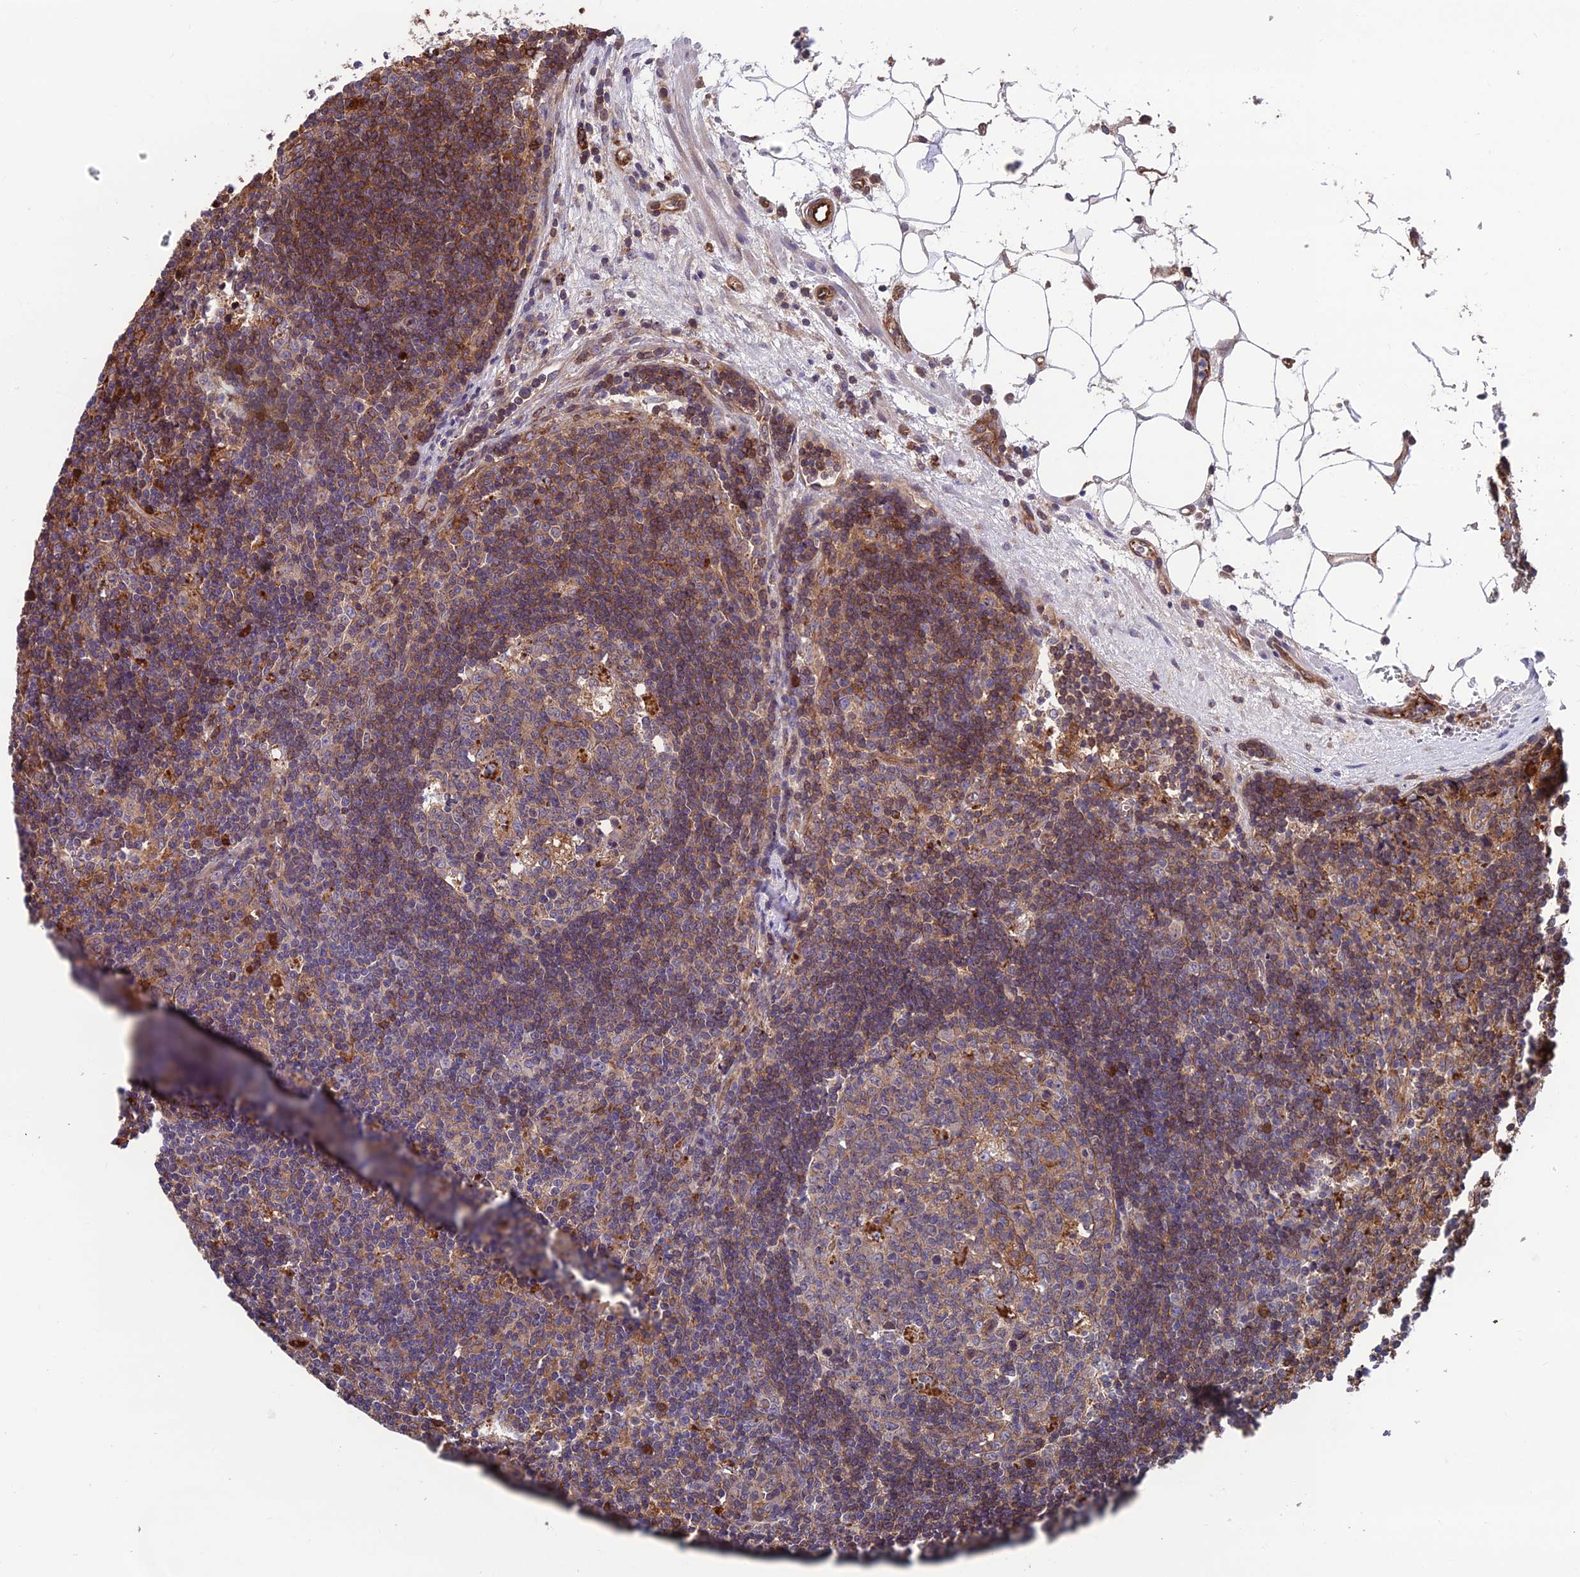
{"staining": {"intensity": "weak", "quantity": "25%-75%", "location": "cytoplasmic/membranous"}, "tissue": "lymph node", "cell_type": "Germinal center cells", "image_type": "normal", "snomed": [{"axis": "morphology", "description": "Normal tissue, NOS"}, {"axis": "topography", "description": "Lymph node"}], "caption": "Immunohistochemical staining of unremarkable human lymph node displays weak cytoplasmic/membranous protein positivity in about 25%-75% of germinal center cells. The protein of interest is shown in brown color, while the nuclei are stained blue.", "gene": "RTN4RL1", "patient": {"sex": "male", "age": 58}}